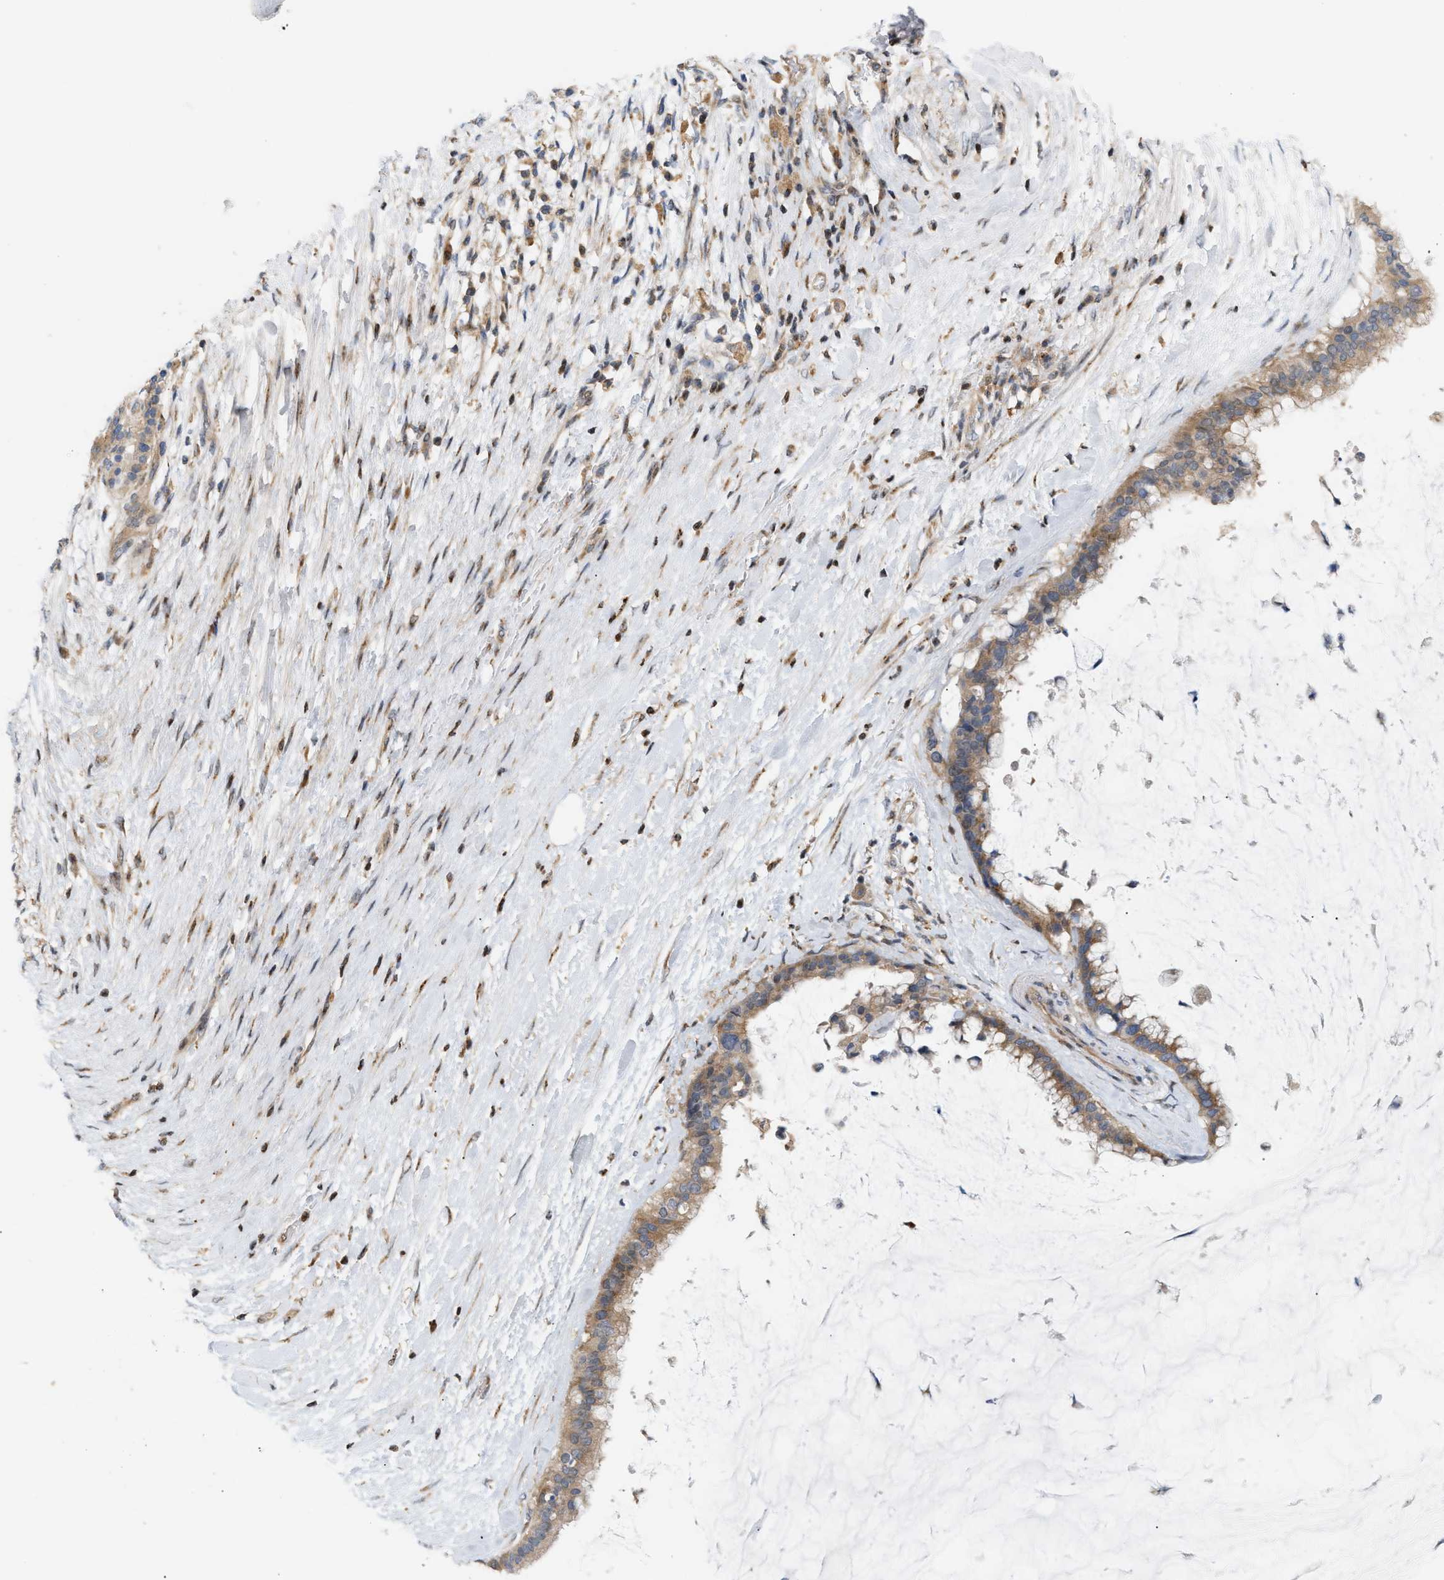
{"staining": {"intensity": "moderate", "quantity": ">75%", "location": "cytoplasmic/membranous"}, "tissue": "pancreatic cancer", "cell_type": "Tumor cells", "image_type": "cancer", "snomed": [{"axis": "morphology", "description": "Adenocarcinoma, NOS"}, {"axis": "topography", "description": "Pancreas"}], "caption": "Protein staining of pancreatic cancer (adenocarcinoma) tissue reveals moderate cytoplasmic/membranous staining in about >75% of tumor cells. Using DAB (brown) and hematoxylin (blue) stains, captured at high magnification using brightfield microscopy.", "gene": "DBNL", "patient": {"sex": "male", "age": 41}}